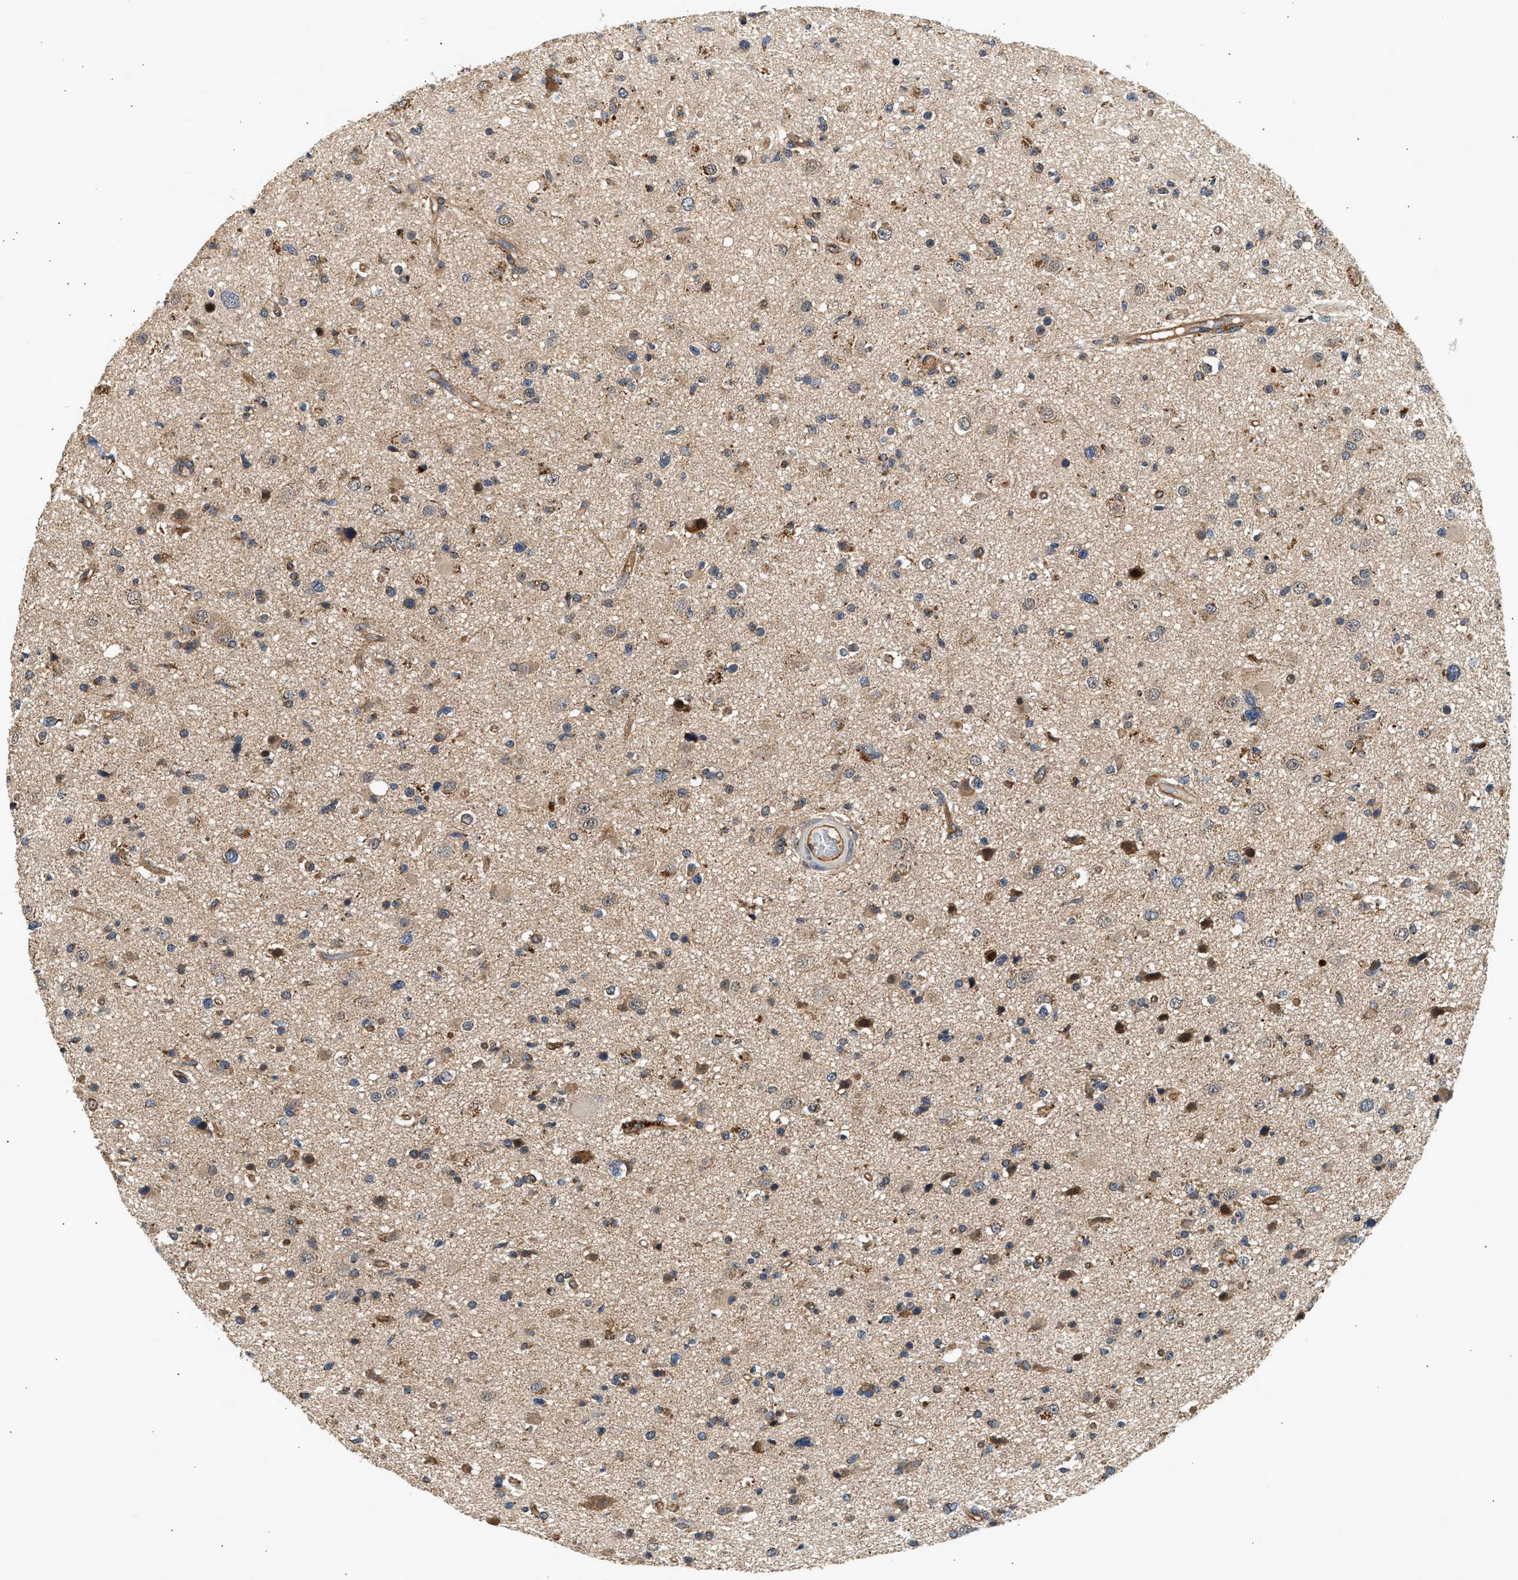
{"staining": {"intensity": "moderate", "quantity": "25%-75%", "location": "cytoplasmic/membranous"}, "tissue": "glioma", "cell_type": "Tumor cells", "image_type": "cancer", "snomed": [{"axis": "morphology", "description": "Glioma, malignant, High grade"}, {"axis": "topography", "description": "Brain"}], "caption": "Malignant glioma (high-grade) tissue reveals moderate cytoplasmic/membranous positivity in approximately 25%-75% of tumor cells, visualized by immunohistochemistry.", "gene": "DUSP14", "patient": {"sex": "male", "age": 33}}